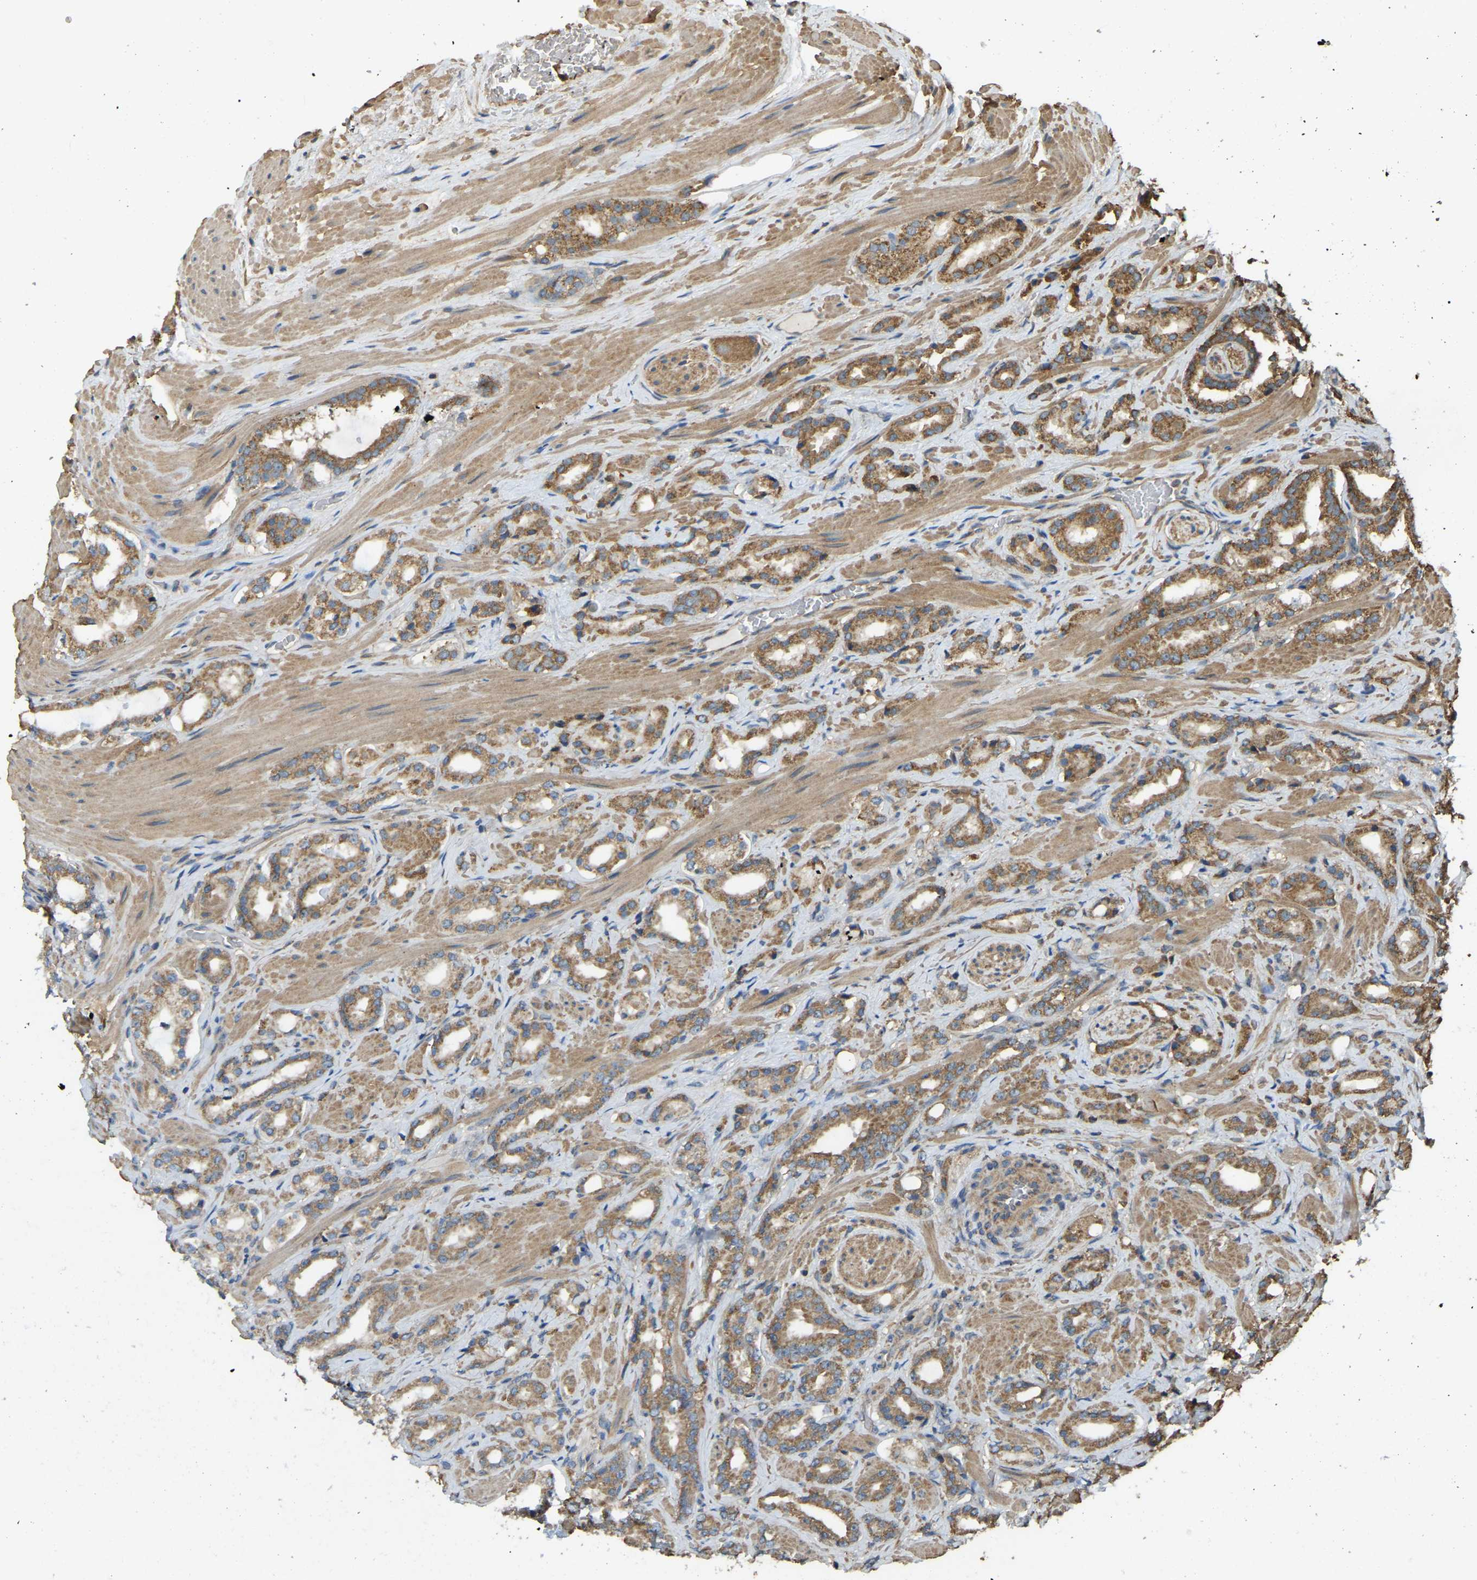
{"staining": {"intensity": "moderate", "quantity": ">75%", "location": "cytoplasmic/membranous"}, "tissue": "prostate cancer", "cell_type": "Tumor cells", "image_type": "cancer", "snomed": [{"axis": "morphology", "description": "Adenocarcinoma, High grade"}, {"axis": "topography", "description": "Prostate"}], "caption": "DAB (3,3'-diaminobenzidine) immunohistochemical staining of high-grade adenocarcinoma (prostate) displays moderate cytoplasmic/membranous protein positivity in about >75% of tumor cells.", "gene": "GNG2", "patient": {"sex": "male", "age": 64}}